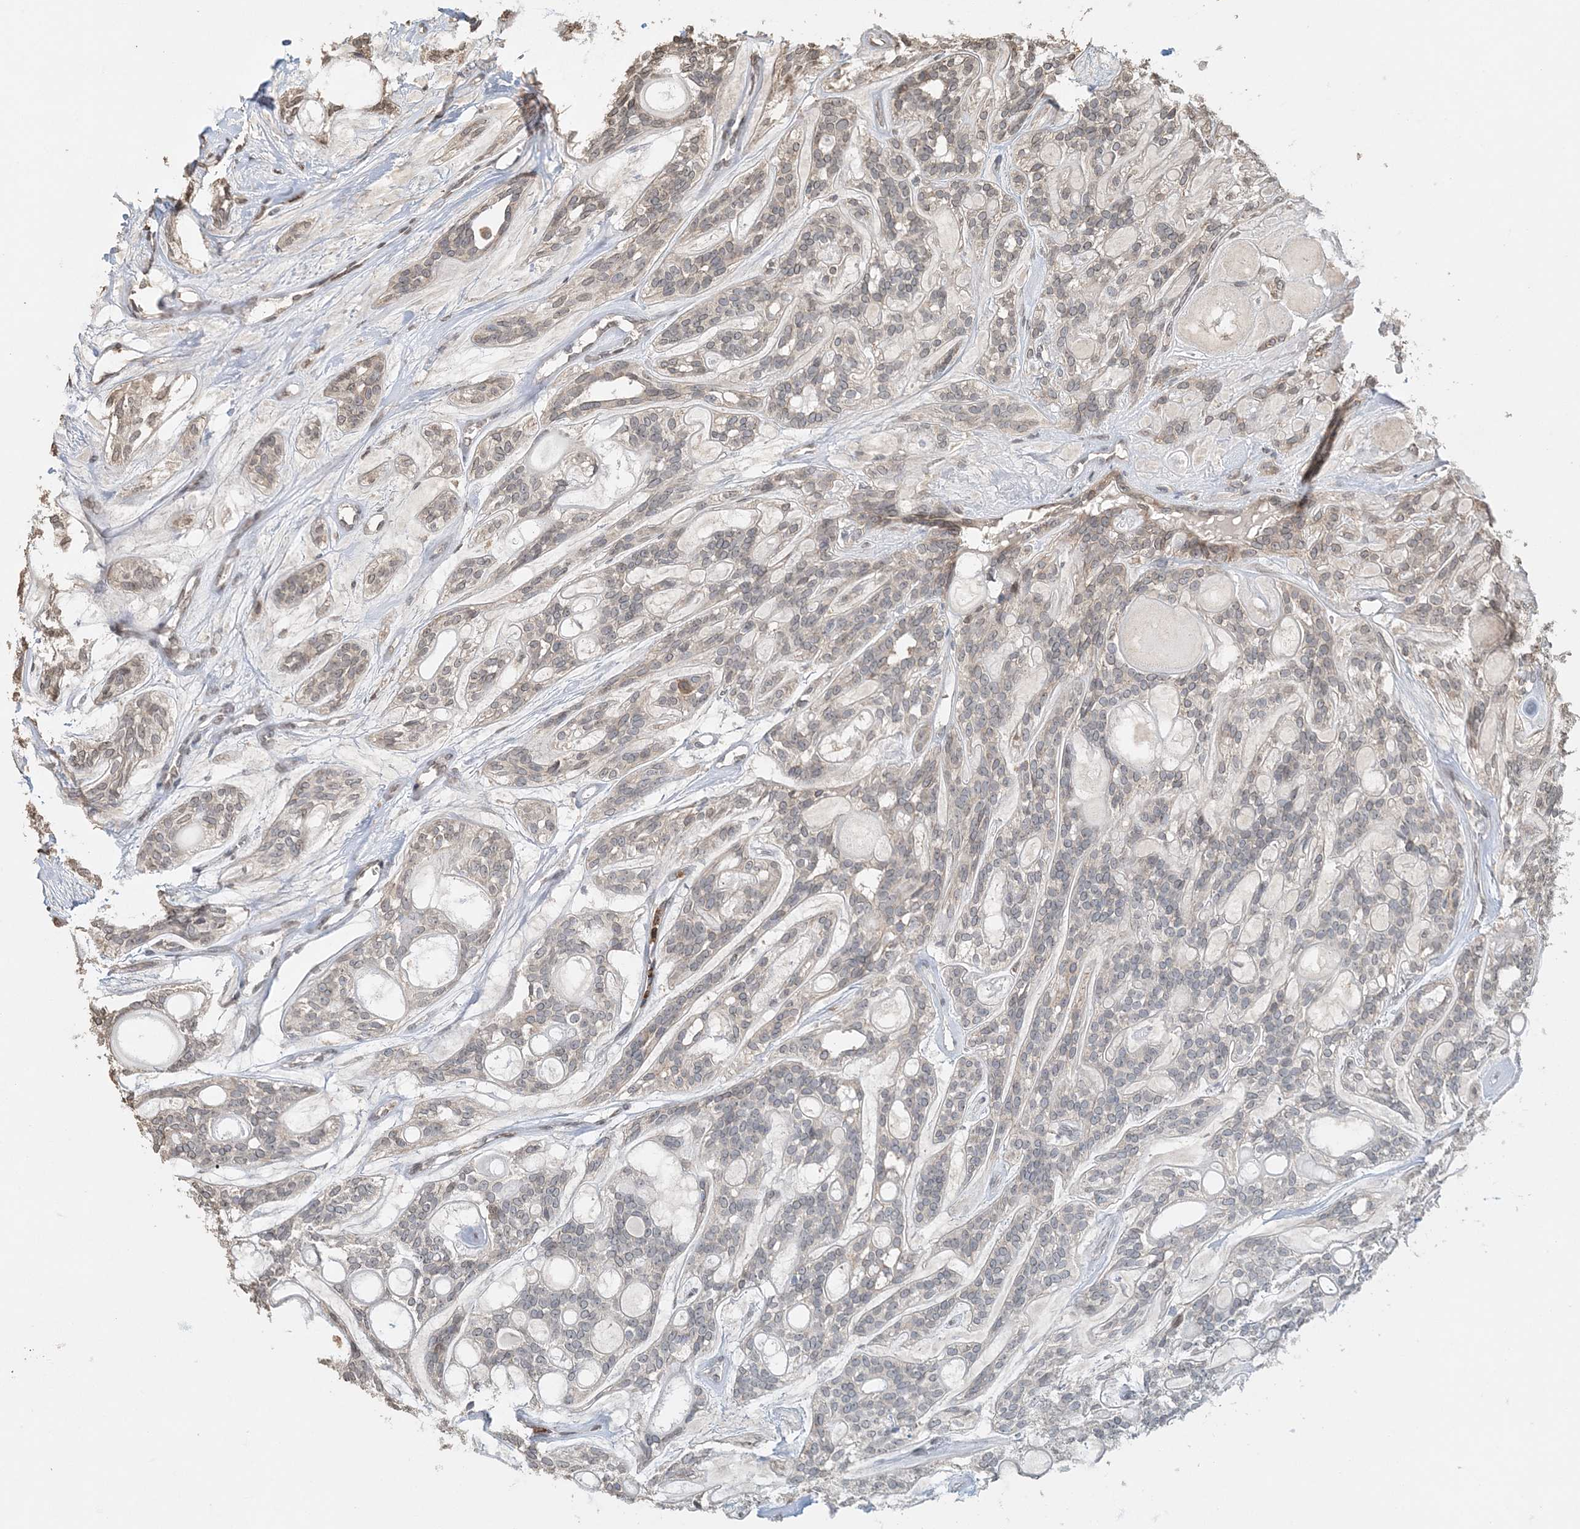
{"staining": {"intensity": "weak", "quantity": "<25%", "location": "cytoplasmic/membranous"}, "tissue": "head and neck cancer", "cell_type": "Tumor cells", "image_type": "cancer", "snomed": [{"axis": "morphology", "description": "Adenocarcinoma, NOS"}, {"axis": "topography", "description": "Head-Neck"}], "caption": "Tumor cells are negative for brown protein staining in head and neck cancer.", "gene": "FAM110A", "patient": {"sex": "male", "age": 66}}